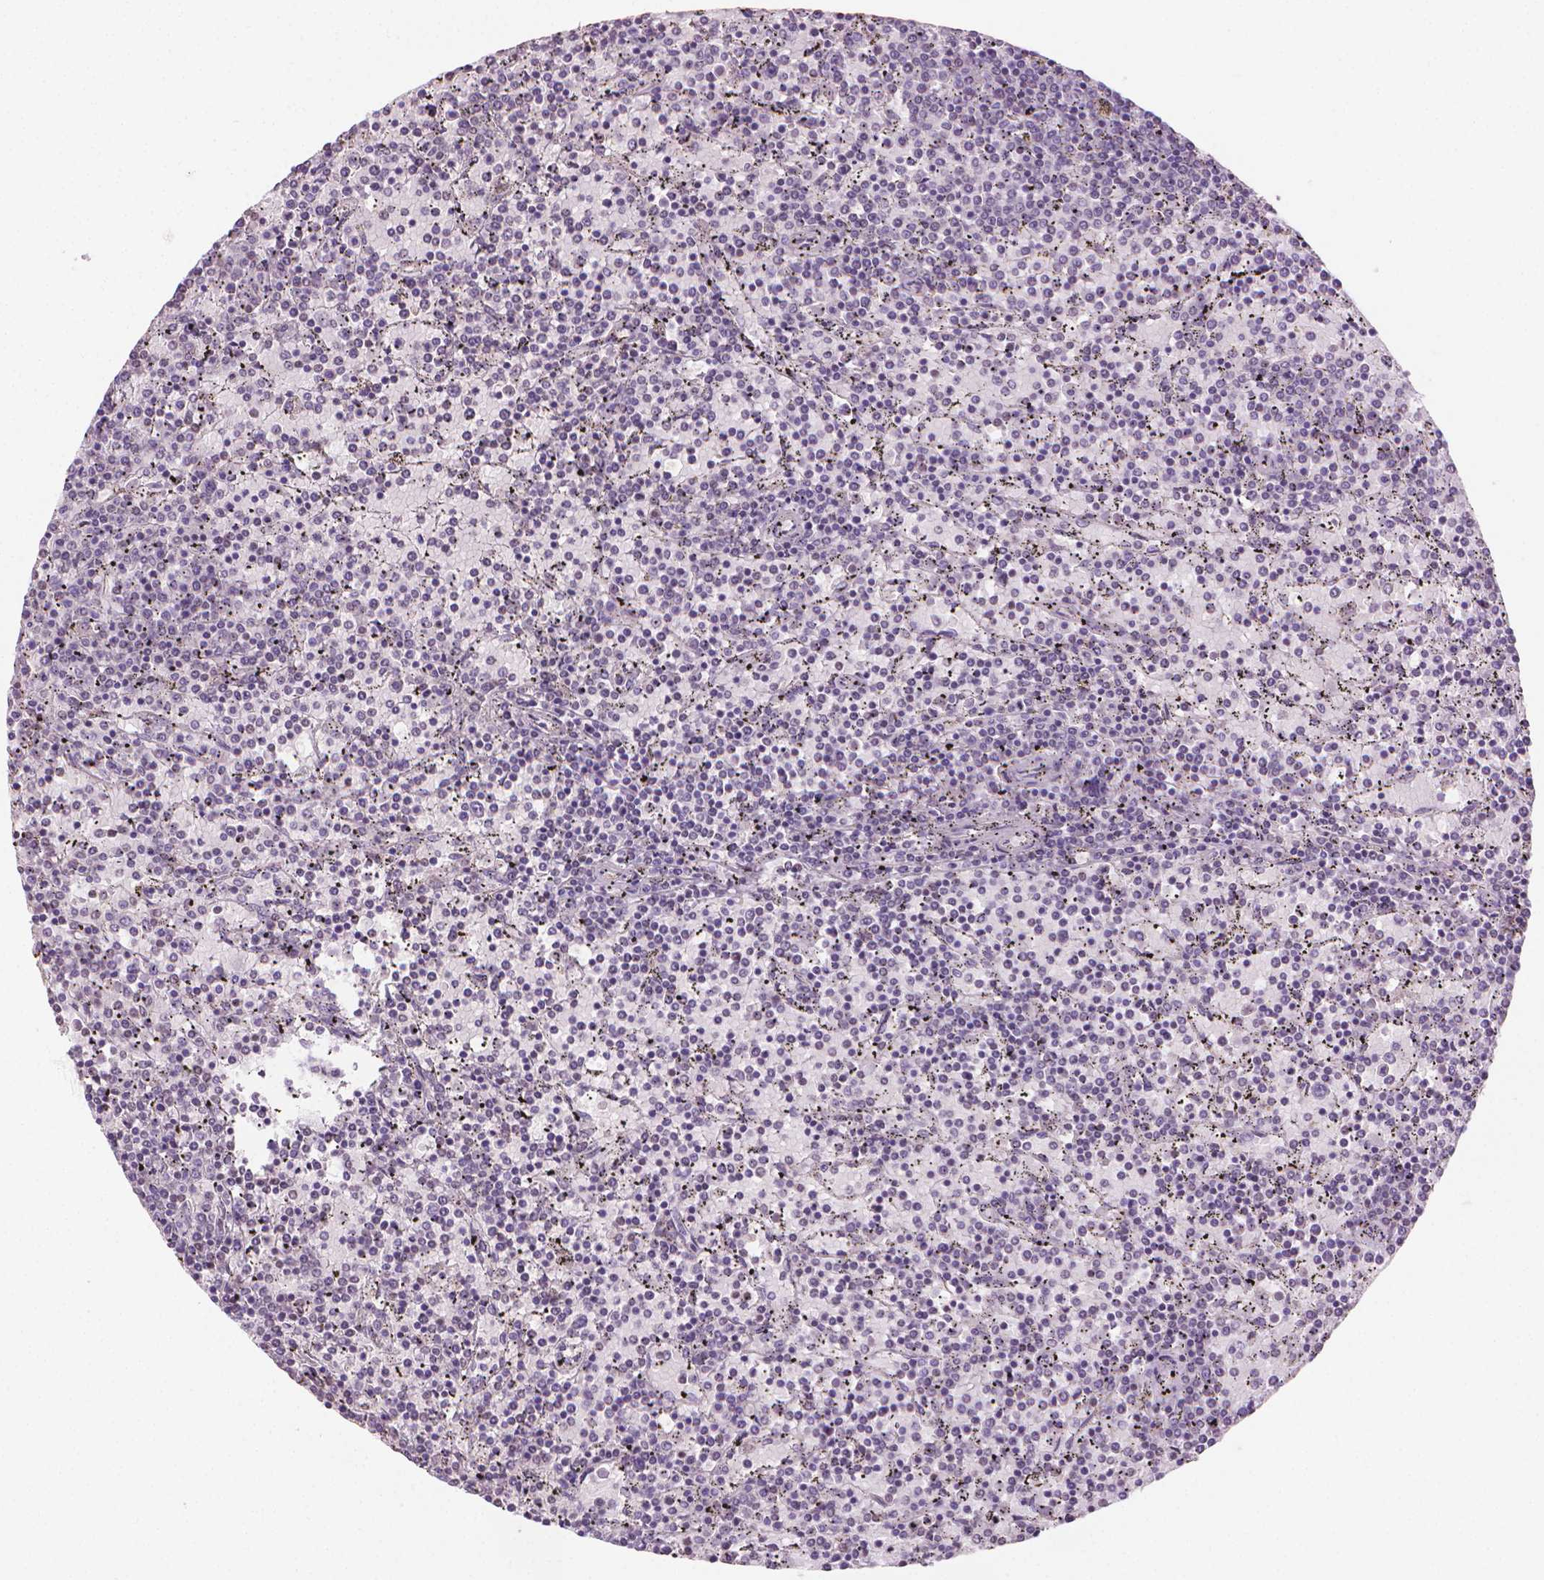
{"staining": {"intensity": "negative", "quantity": "none", "location": "none"}, "tissue": "lymphoma", "cell_type": "Tumor cells", "image_type": "cancer", "snomed": [{"axis": "morphology", "description": "Malignant lymphoma, non-Hodgkin's type, Low grade"}, {"axis": "topography", "description": "Spleen"}], "caption": "Protein analysis of low-grade malignant lymphoma, non-Hodgkin's type shows no significant positivity in tumor cells.", "gene": "NCAN", "patient": {"sex": "female", "age": 77}}